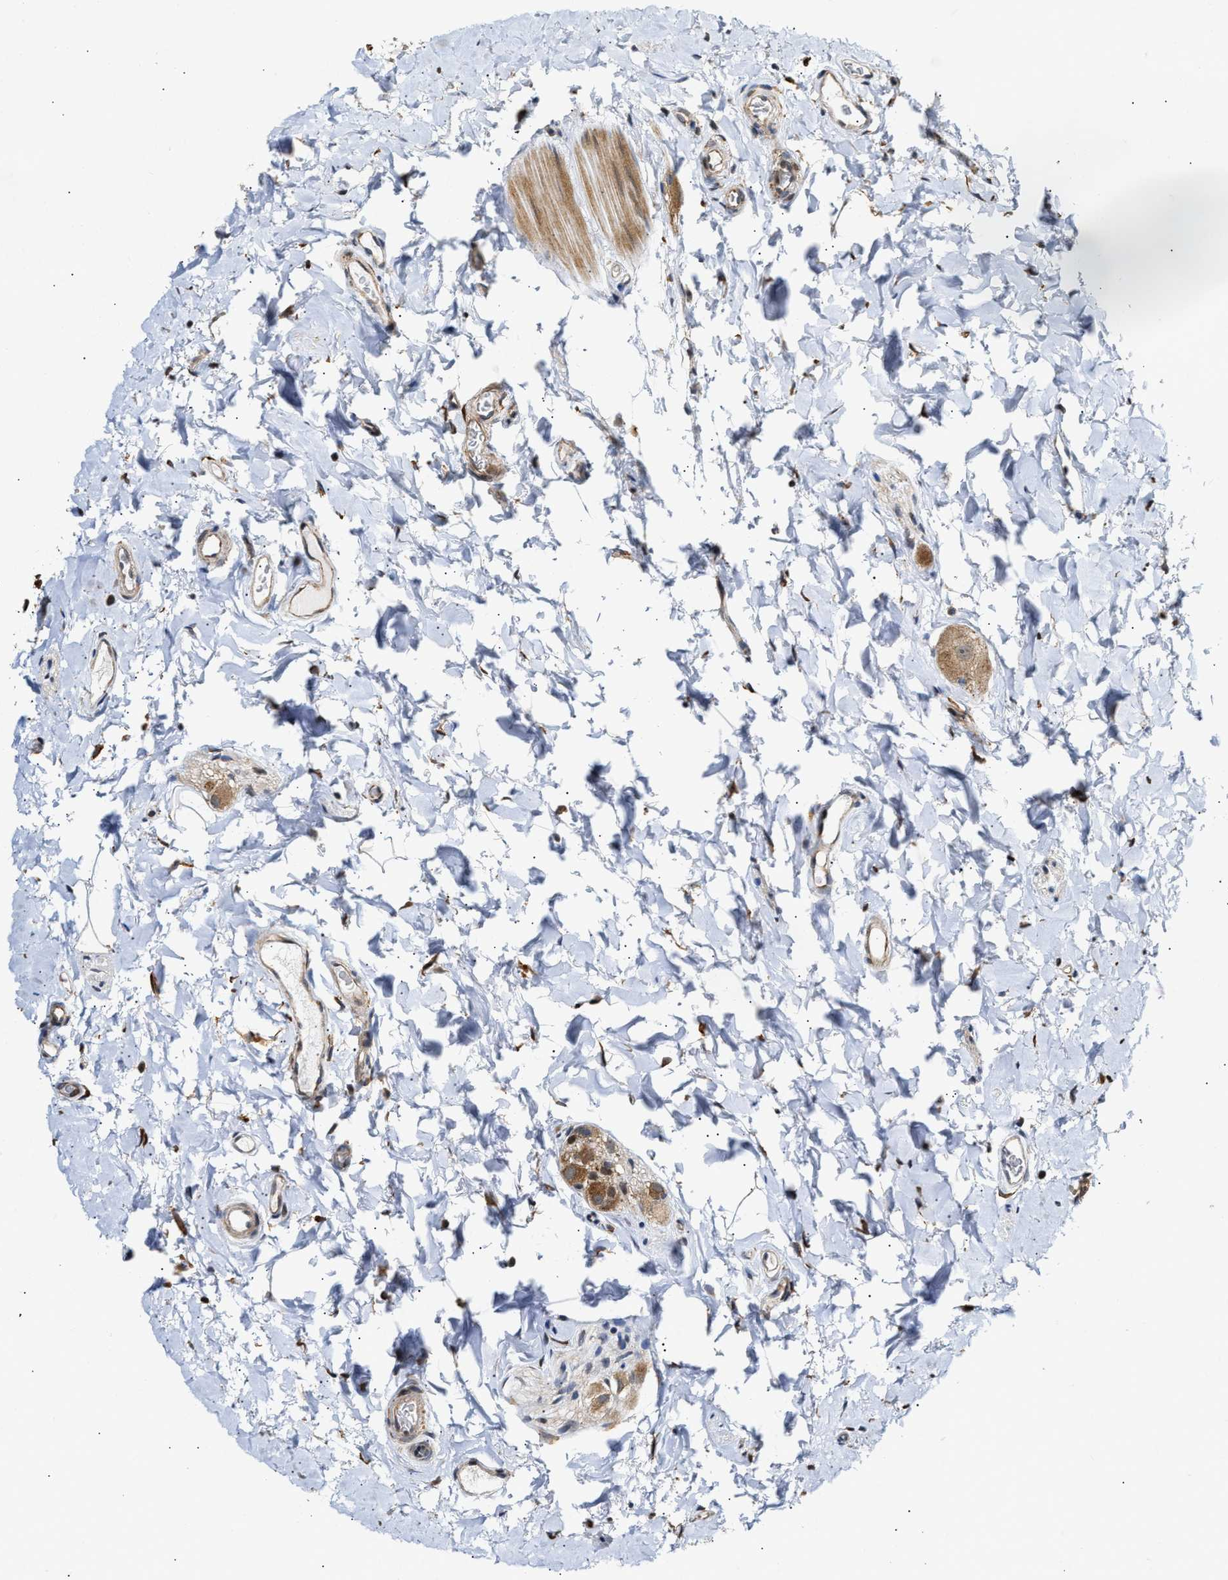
{"staining": {"intensity": "moderate", "quantity": ">75%", "location": "cytoplasmic/membranous"}, "tissue": "colon", "cell_type": "Endothelial cells", "image_type": "normal", "snomed": [{"axis": "morphology", "description": "Normal tissue, NOS"}, {"axis": "topography", "description": "Colon"}], "caption": "Colon was stained to show a protein in brown. There is medium levels of moderate cytoplasmic/membranous positivity in approximately >75% of endothelial cells. (Brightfield microscopy of DAB IHC at high magnification).", "gene": "DEPTOR", "patient": {"sex": "female", "age": 80}}